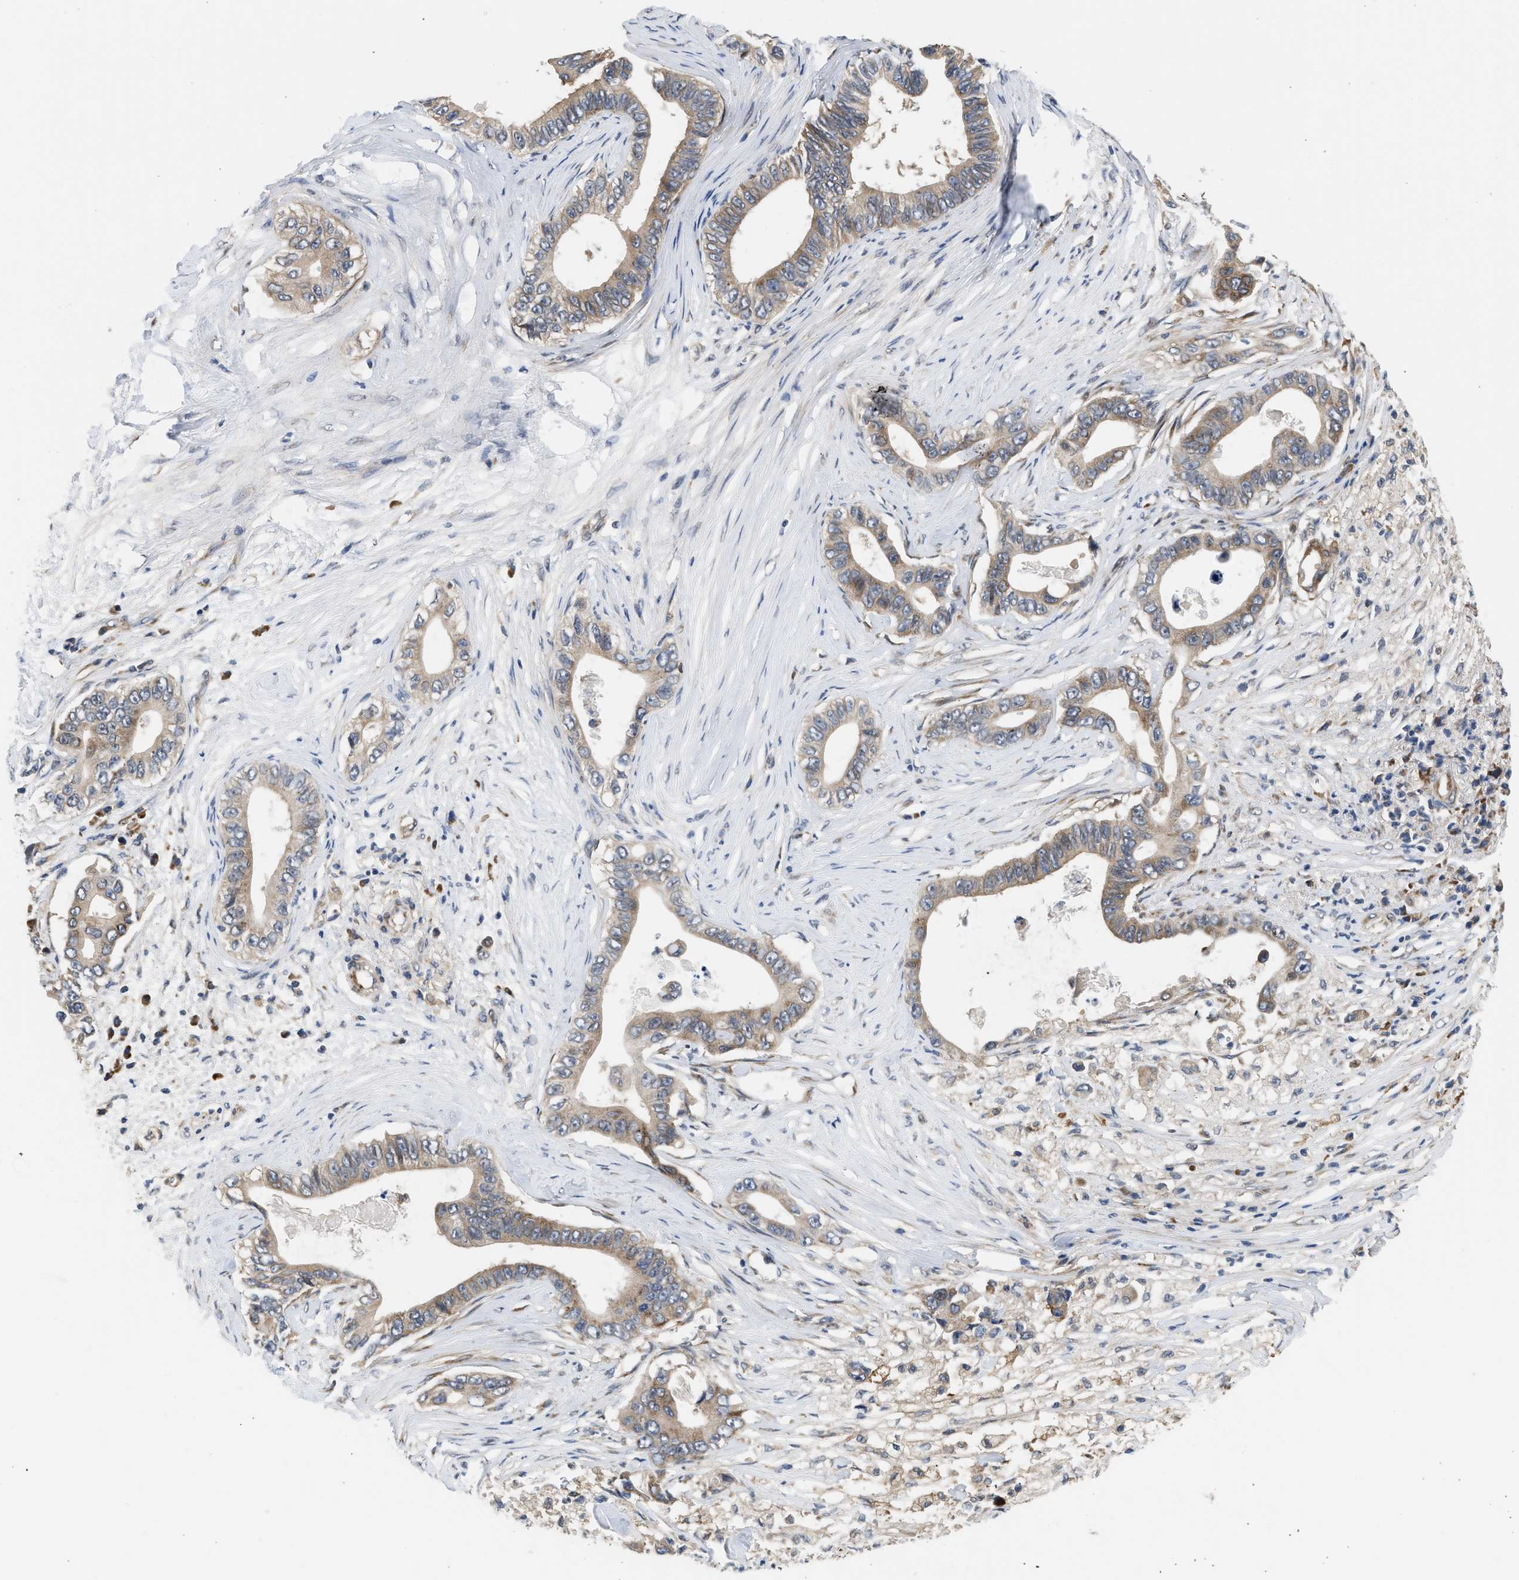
{"staining": {"intensity": "weak", "quantity": ">75%", "location": "cytoplasmic/membranous"}, "tissue": "pancreatic cancer", "cell_type": "Tumor cells", "image_type": "cancer", "snomed": [{"axis": "morphology", "description": "Adenocarcinoma, NOS"}, {"axis": "topography", "description": "Pancreas"}], "caption": "Protein analysis of pancreatic cancer (adenocarcinoma) tissue displays weak cytoplasmic/membranous staining in approximately >75% of tumor cells. The staining is performed using DAB (3,3'-diaminobenzidine) brown chromogen to label protein expression. The nuclei are counter-stained blue using hematoxylin.", "gene": "POLG2", "patient": {"sex": "male", "age": 77}}